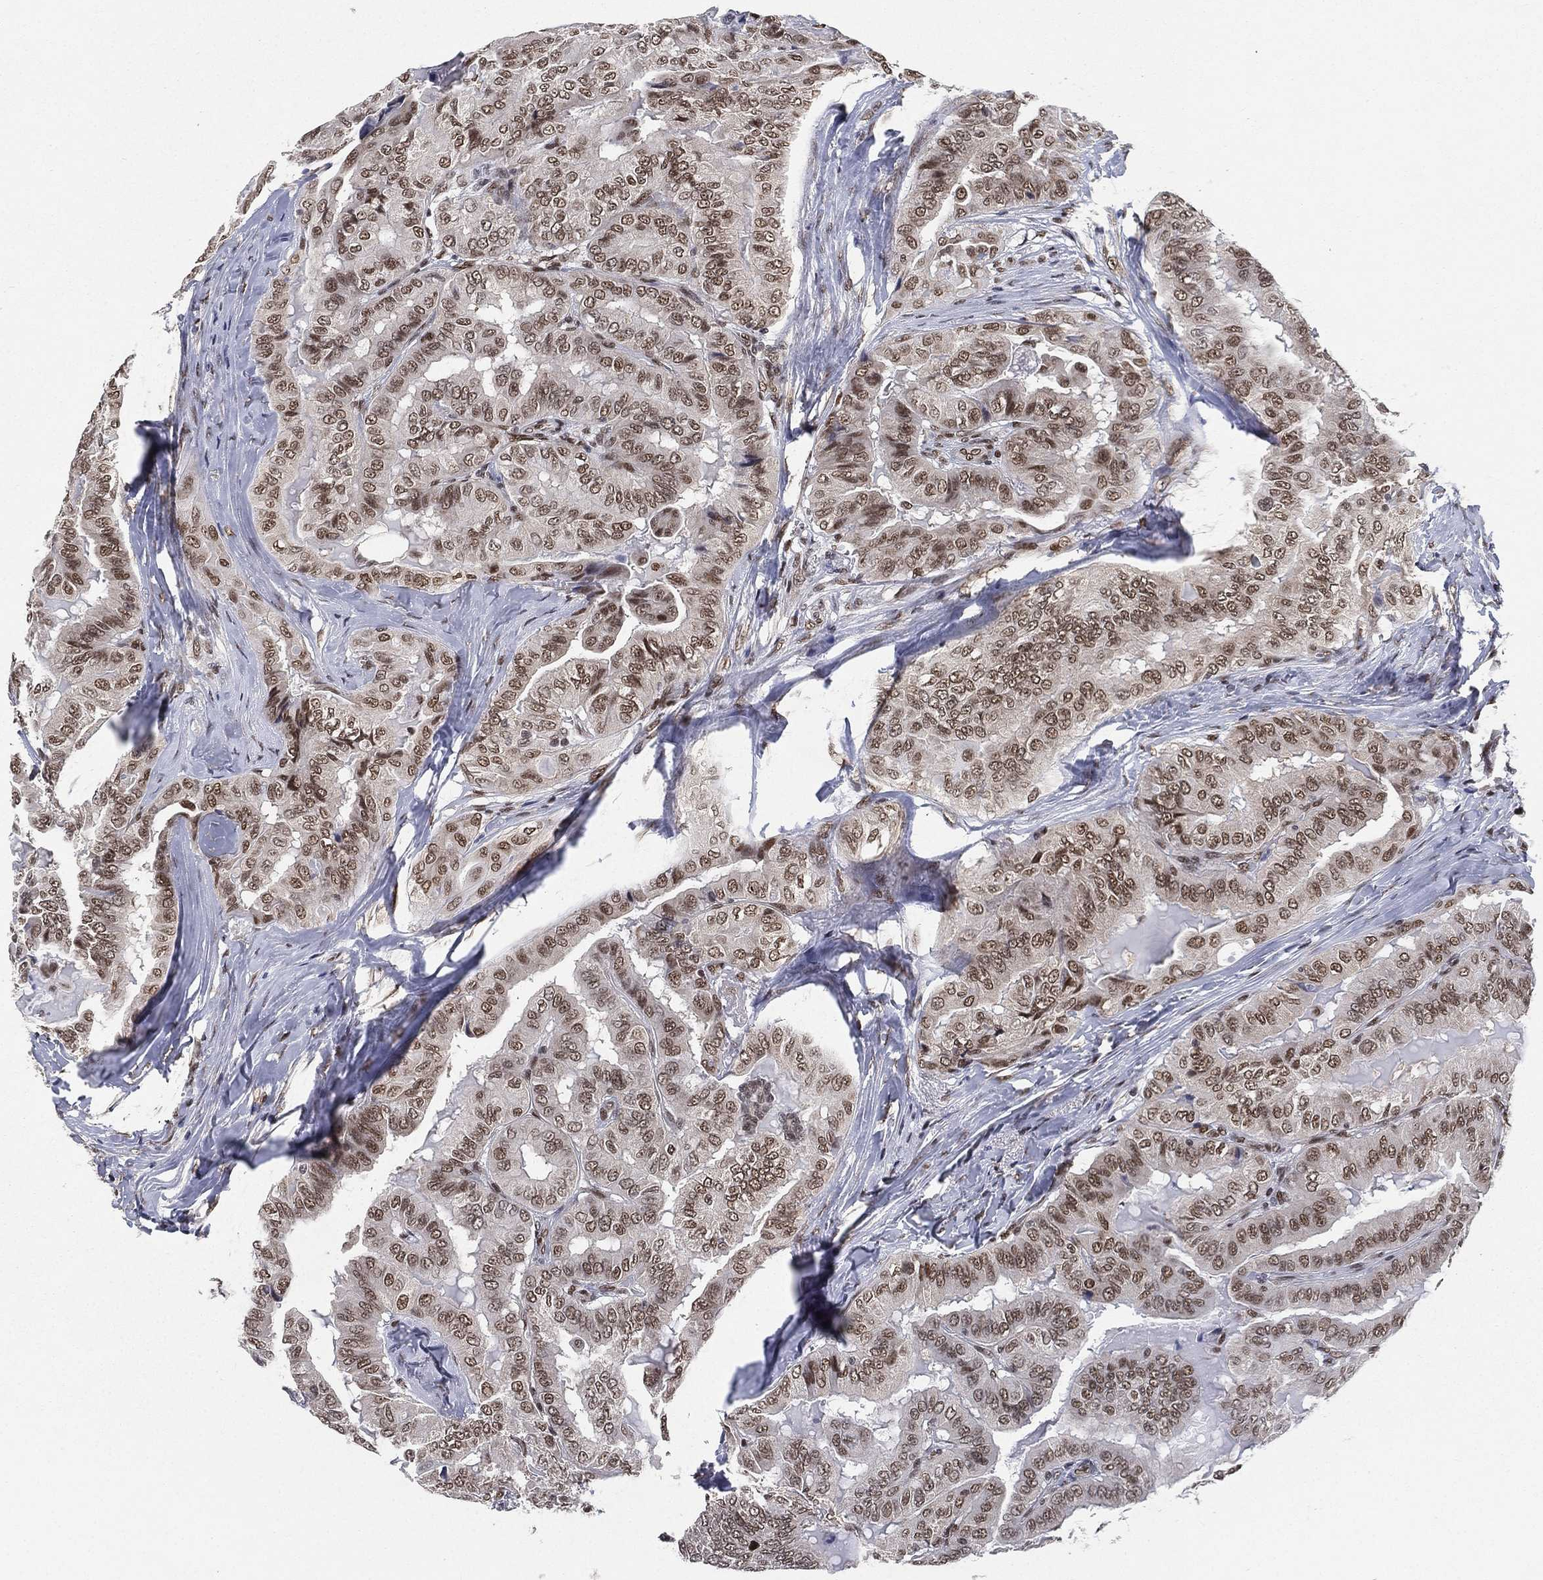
{"staining": {"intensity": "moderate", "quantity": ">75%", "location": "nuclear"}, "tissue": "thyroid cancer", "cell_type": "Tumor cells", "image_type": "cancer", "snomed": [{"axis": "morphology", "description": "Papillary adenocarcinoma, NOS"}, {"axis": "topography", "description": "Thyroid gland"}], "caption": "Immunohistochemical staining of thyroid cancer (papillary adenocarcinoma) demonstrates moderate nuclear protein expression in about >75% of tumor cells. Using DAB (3,3'-diaminobenzidine) (brown) and hematoxylin (blue) stains, captured at high magnification using brightfield microscopy.", "gene": "FUBP3", "patient": {"sex": "female", "age": 68}}